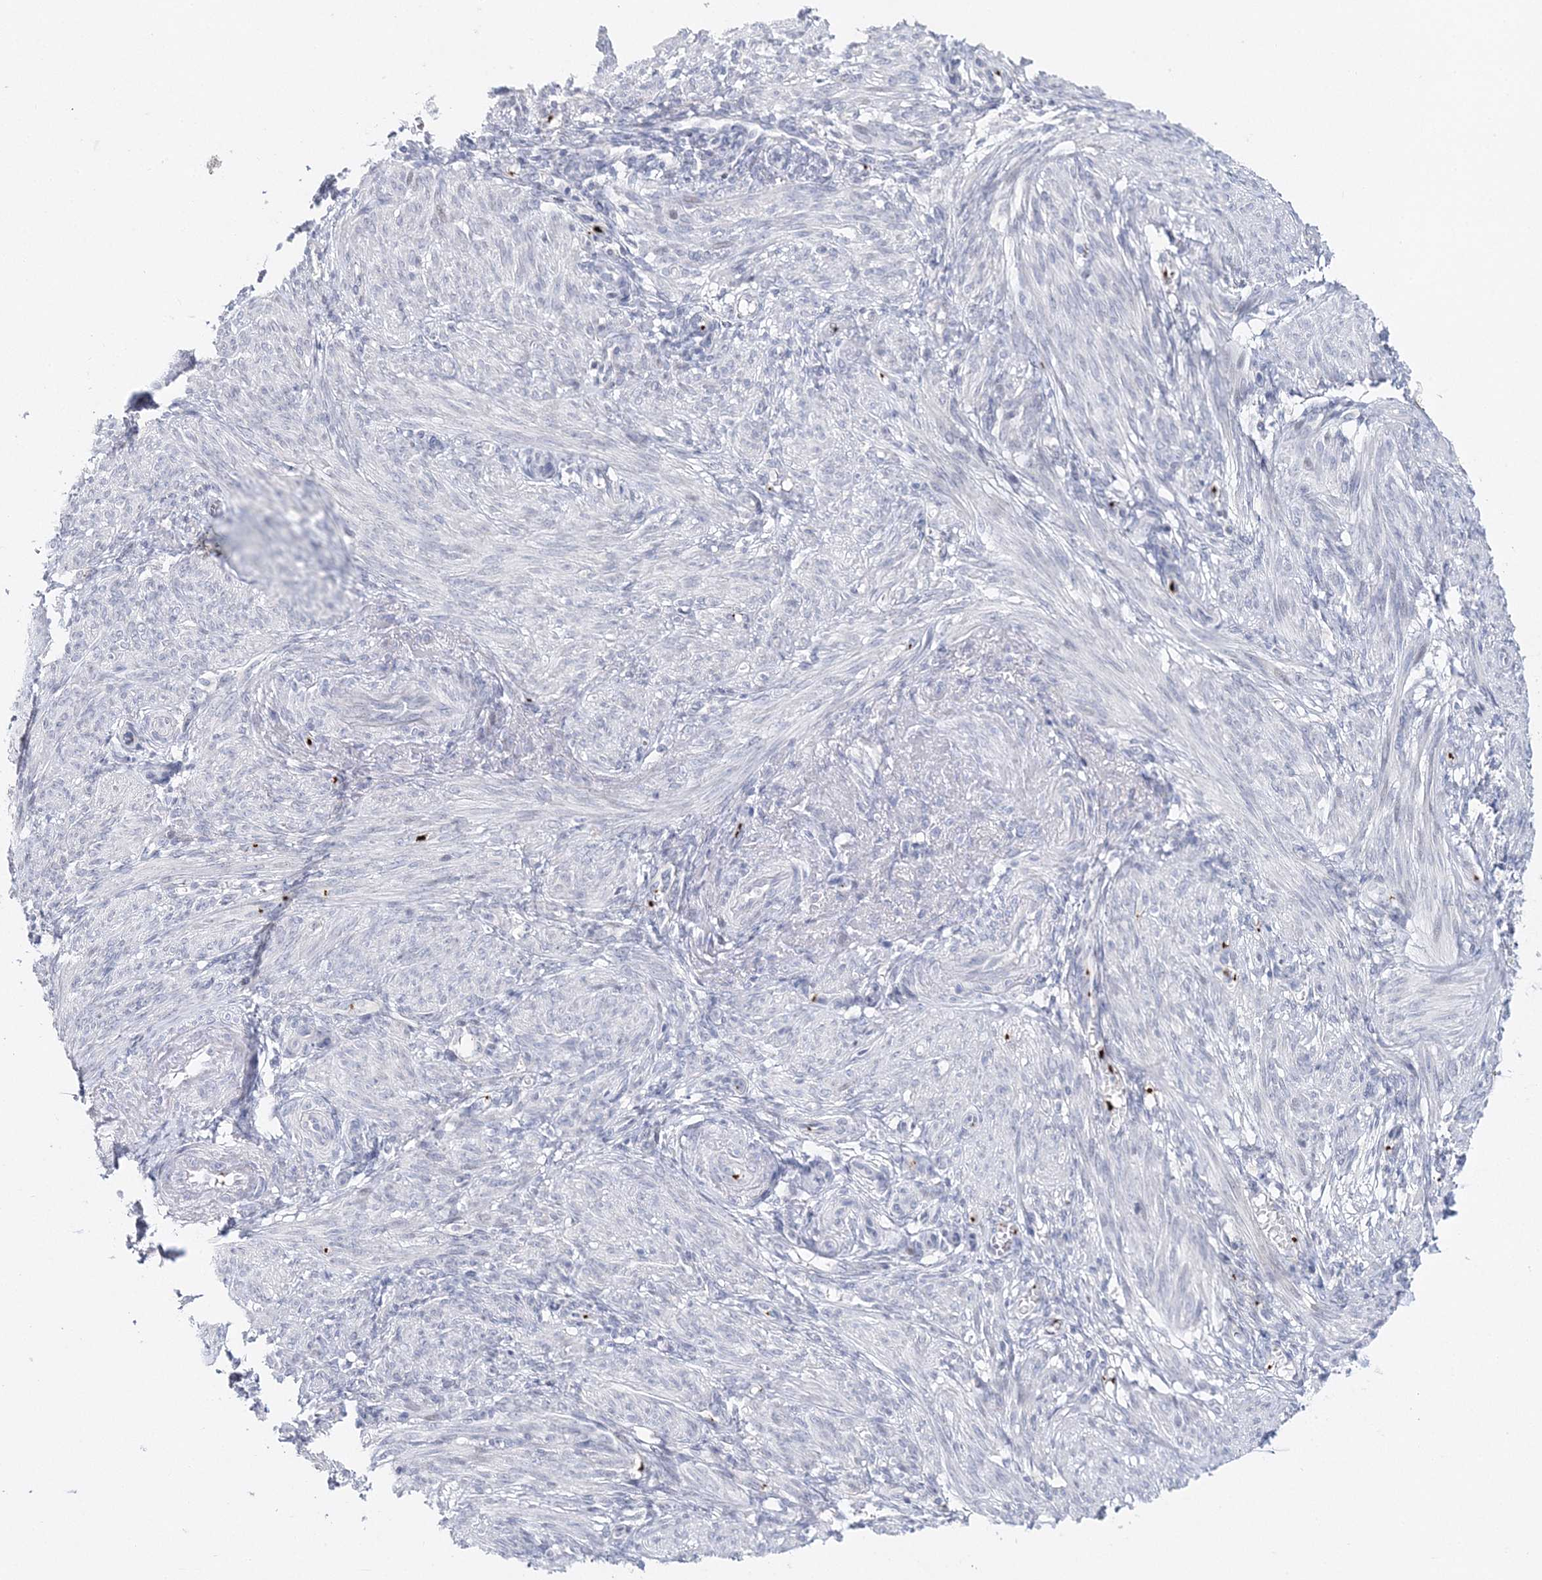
{"staining": {"intensity": "negative", "quantity": "none", "location": "none"}, "tissue": "smooth muscle", "cell_type": "Smooth muscle cells", "image_type": "normal", "snomed": [{"axis": "morphology", "description": "Normal tissue, NOS"}, {"axis": "topography", "description": "Smooth muscle"}], "caption": "Image shows no protein expression in smooth muscle cells of benign smooth muscle. (DAB IHC visualized using brightfield microscopy, high magnification).", "gene": "MYOZ2", "patient": {"sex": "female", "age": 39}}